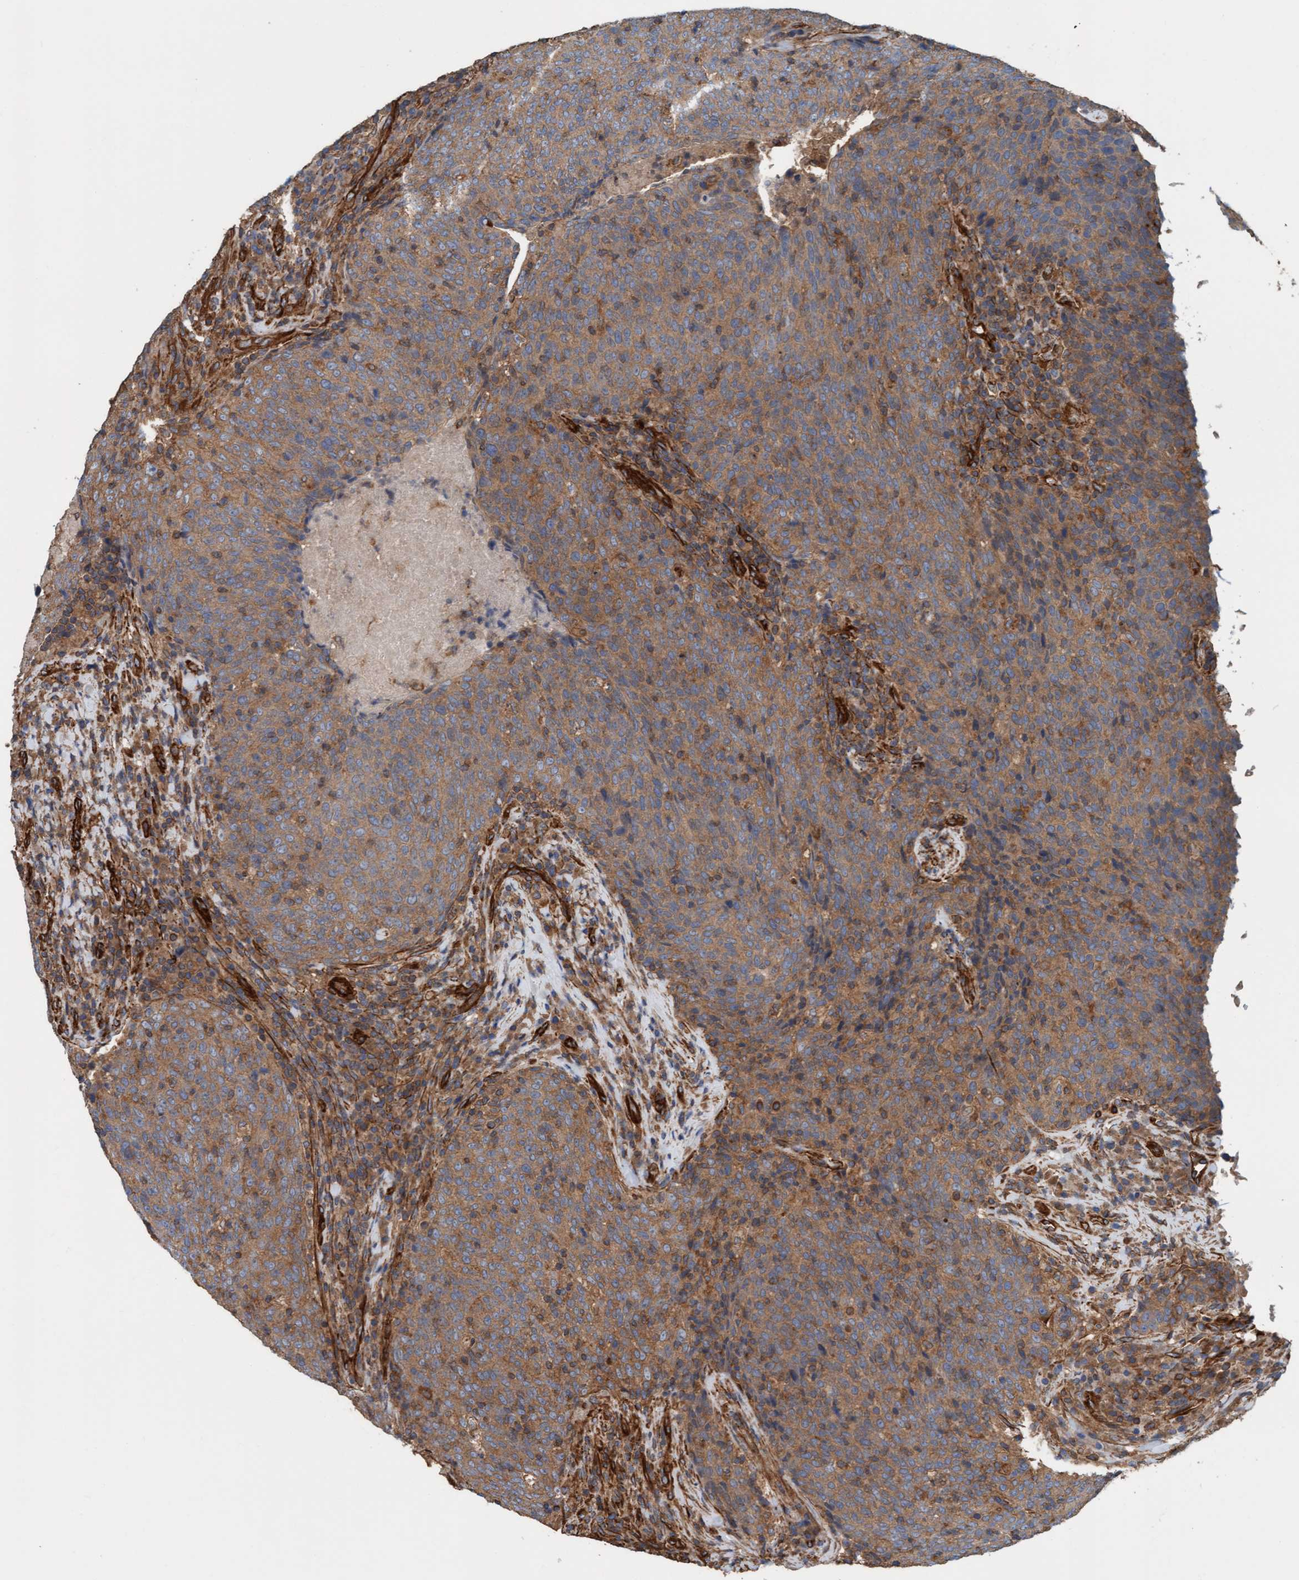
{"staining": {"intensity": "moderate", "quantity": ">75%", "location": "cytoplasmic/membranous"}, "tissue": "head and neck cancer", "cell_type": "Tumor cells", "image_type": "cancer", "snomed": [{"axis": "morphology", "description": "Squamous cell carcinoma, NOS"}, {"axis": "morphology", "description": "Squamous cell carcinoma, metastatic, NOS"}, {"axis": "topography", "description": "Lymph node"}, {"axis": "topography", "description": "Head-Neck"}], "caption": "Head and neck cancer stained for a protein demonstrates moderate cytoplasmic/membranous positivity in tumor cells.", "gene": "STXBP4", "patient": {"sex": "male", "age": 62}}